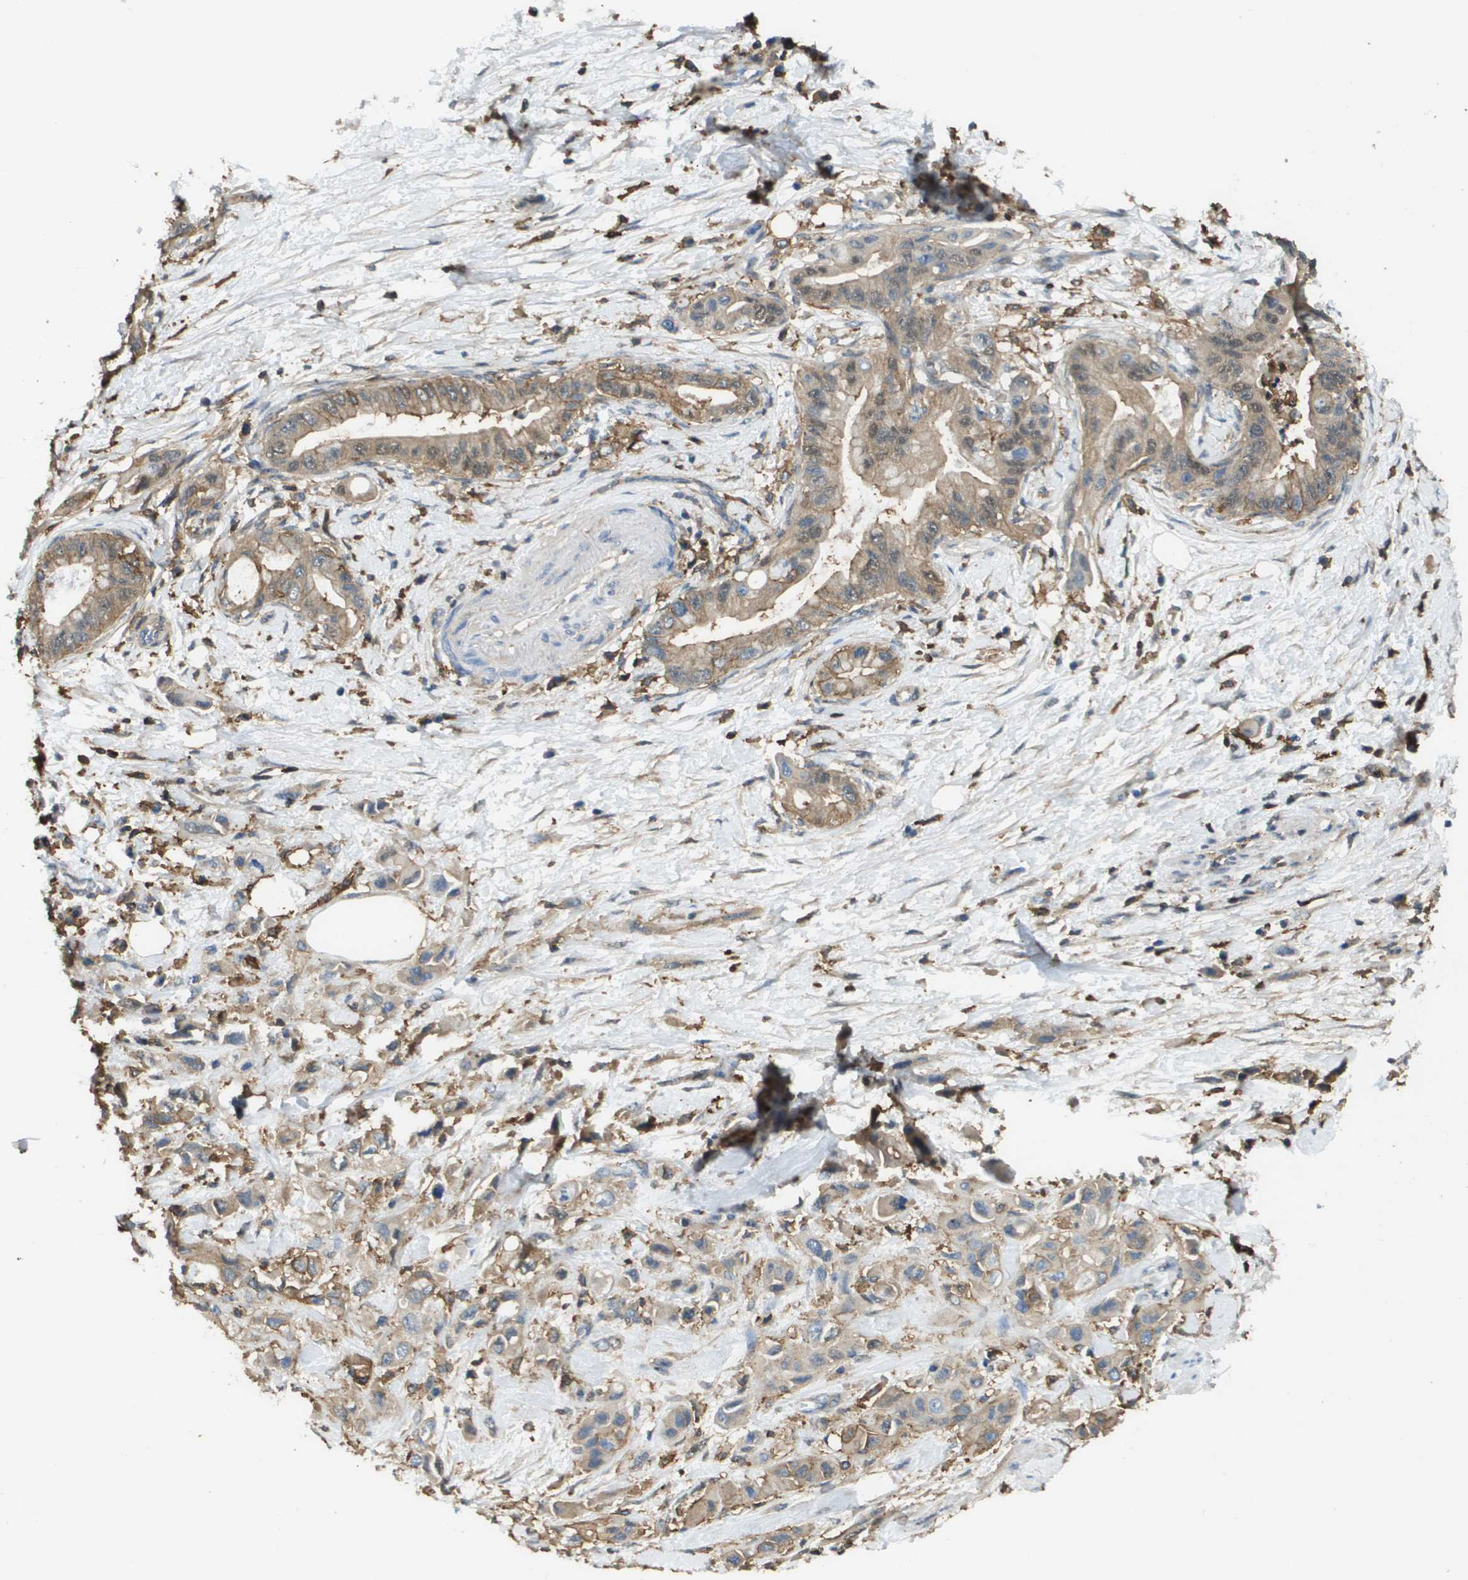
{"staining": {"intensity": "weak", "quantity": "25%-75%", "location": "cytoplasmic/membranous"}, "tissue": "pancreatic cancer", "cell_type": "Tumor cells", "image_type": "cancer", "snomed": [{"axis": "morphology", "description": "Adenocarcinoma, NOS"}, {"axis": "topography", "description": "Pancreas"}], "caption": "DAB immunohistochemical staining of adenocarcinoma (pancreatic) shows weak cytoplasmic/membranous protein expression in approximately 25%-75% of tumor cells.", "gene": "PASK", "patient": {"sex": "female", "age": 73}}